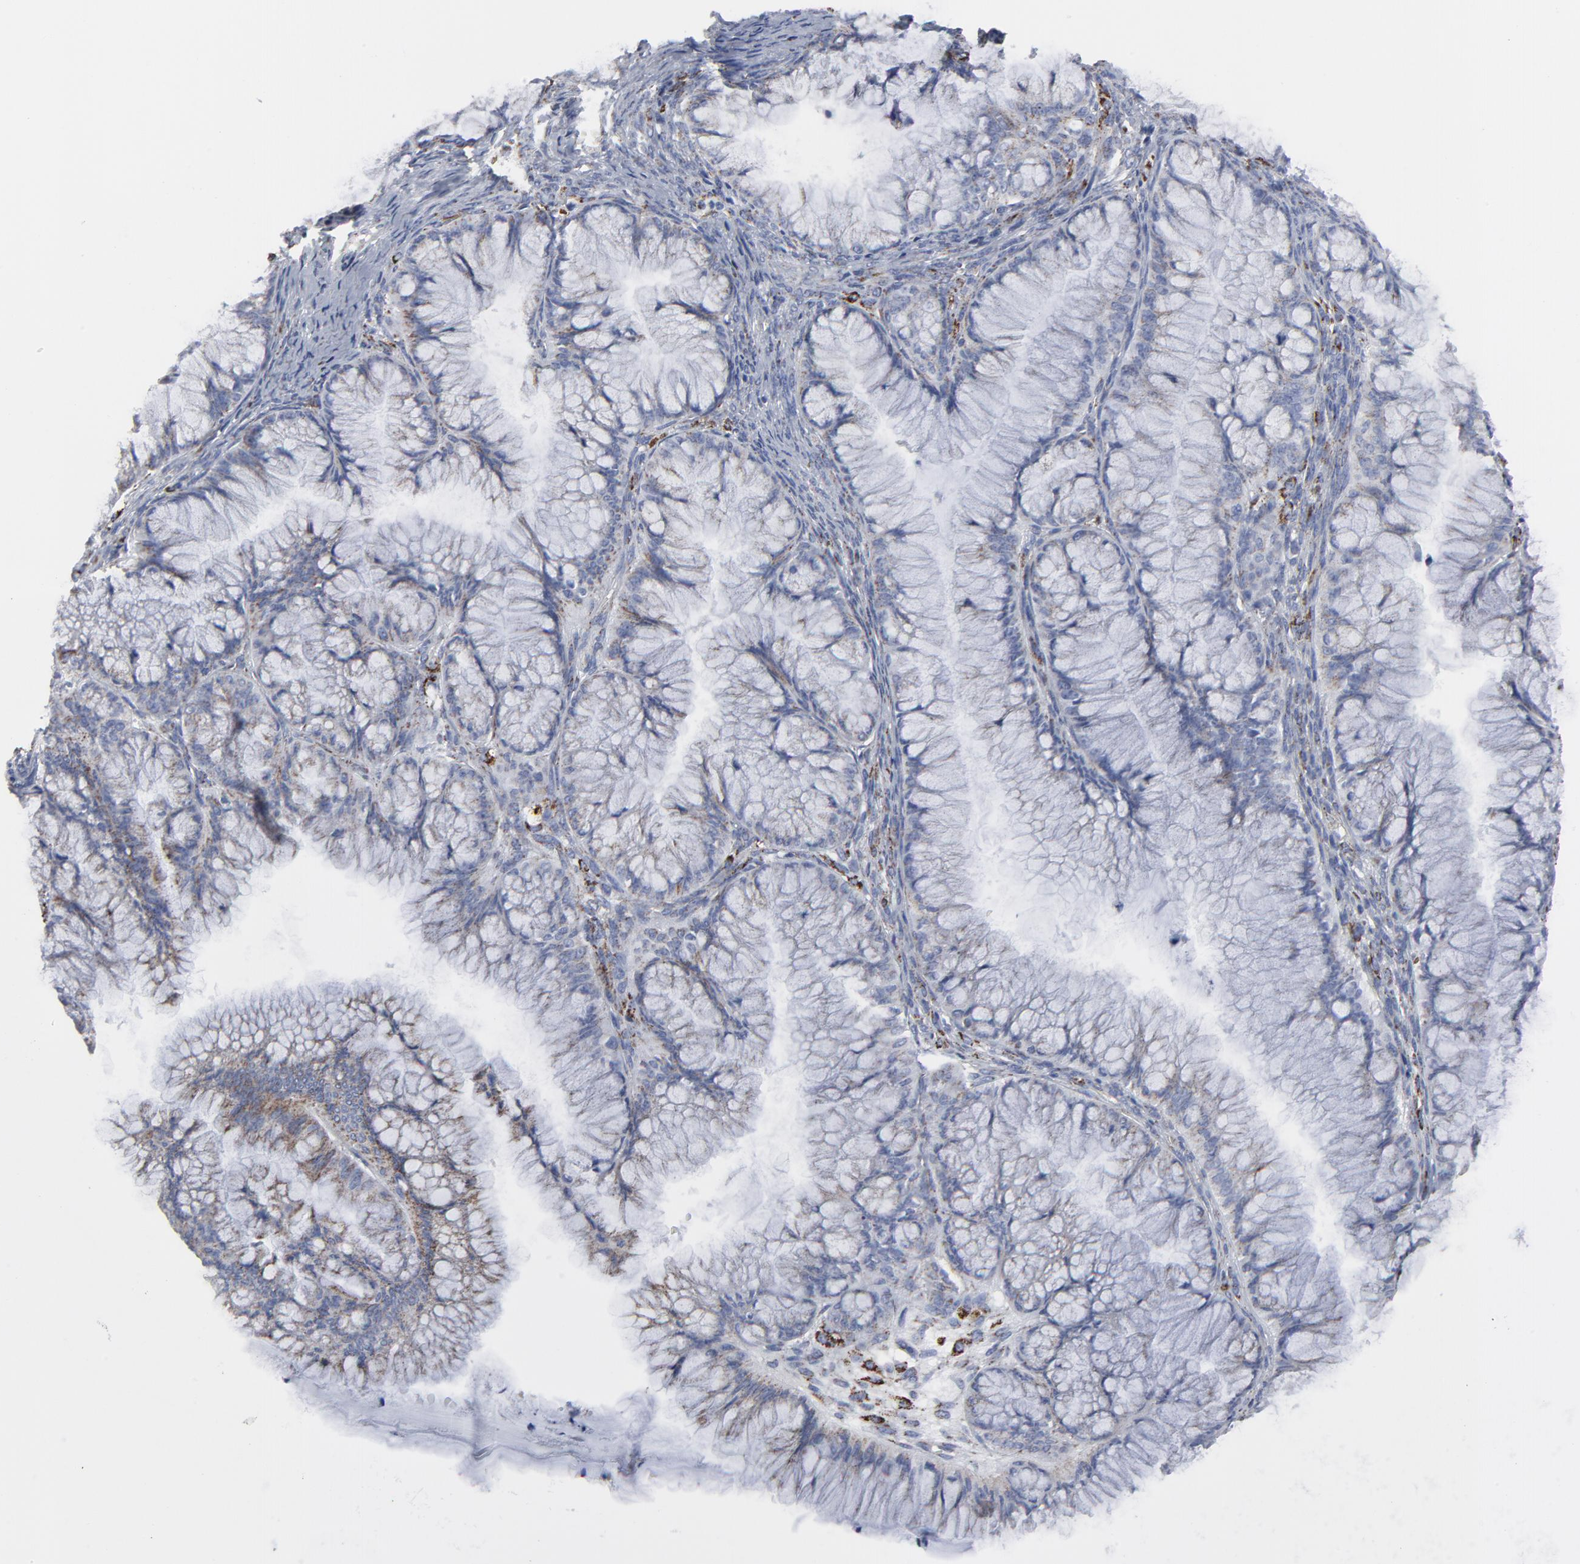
{"staining": {"intensity": "moderate", "quantity": ">75%", "location": "cytoplasmic/membranous"}, "tissue": "ovarian cancer", "cell_type": "Tumor cells", "image_type": "cancer", "snomed": [{"axis": "morphology", "description": "Cystadenocarcinoma, mucinous, NOS"}, {"axis": "topography", "description": "Ovary"}], "caption": "This image exhibits mucinous cystadenocarcinoma (ovarian) stained with immunohistochemistry (IHC) to label a protein in brown. The cytoplasmic/membranous of tumor cells show moderate positivity for the protein. Nuclei are counter-stained blue.", "gene": "TXNRD2", "patient": {"sex": "female", "age": 63}}